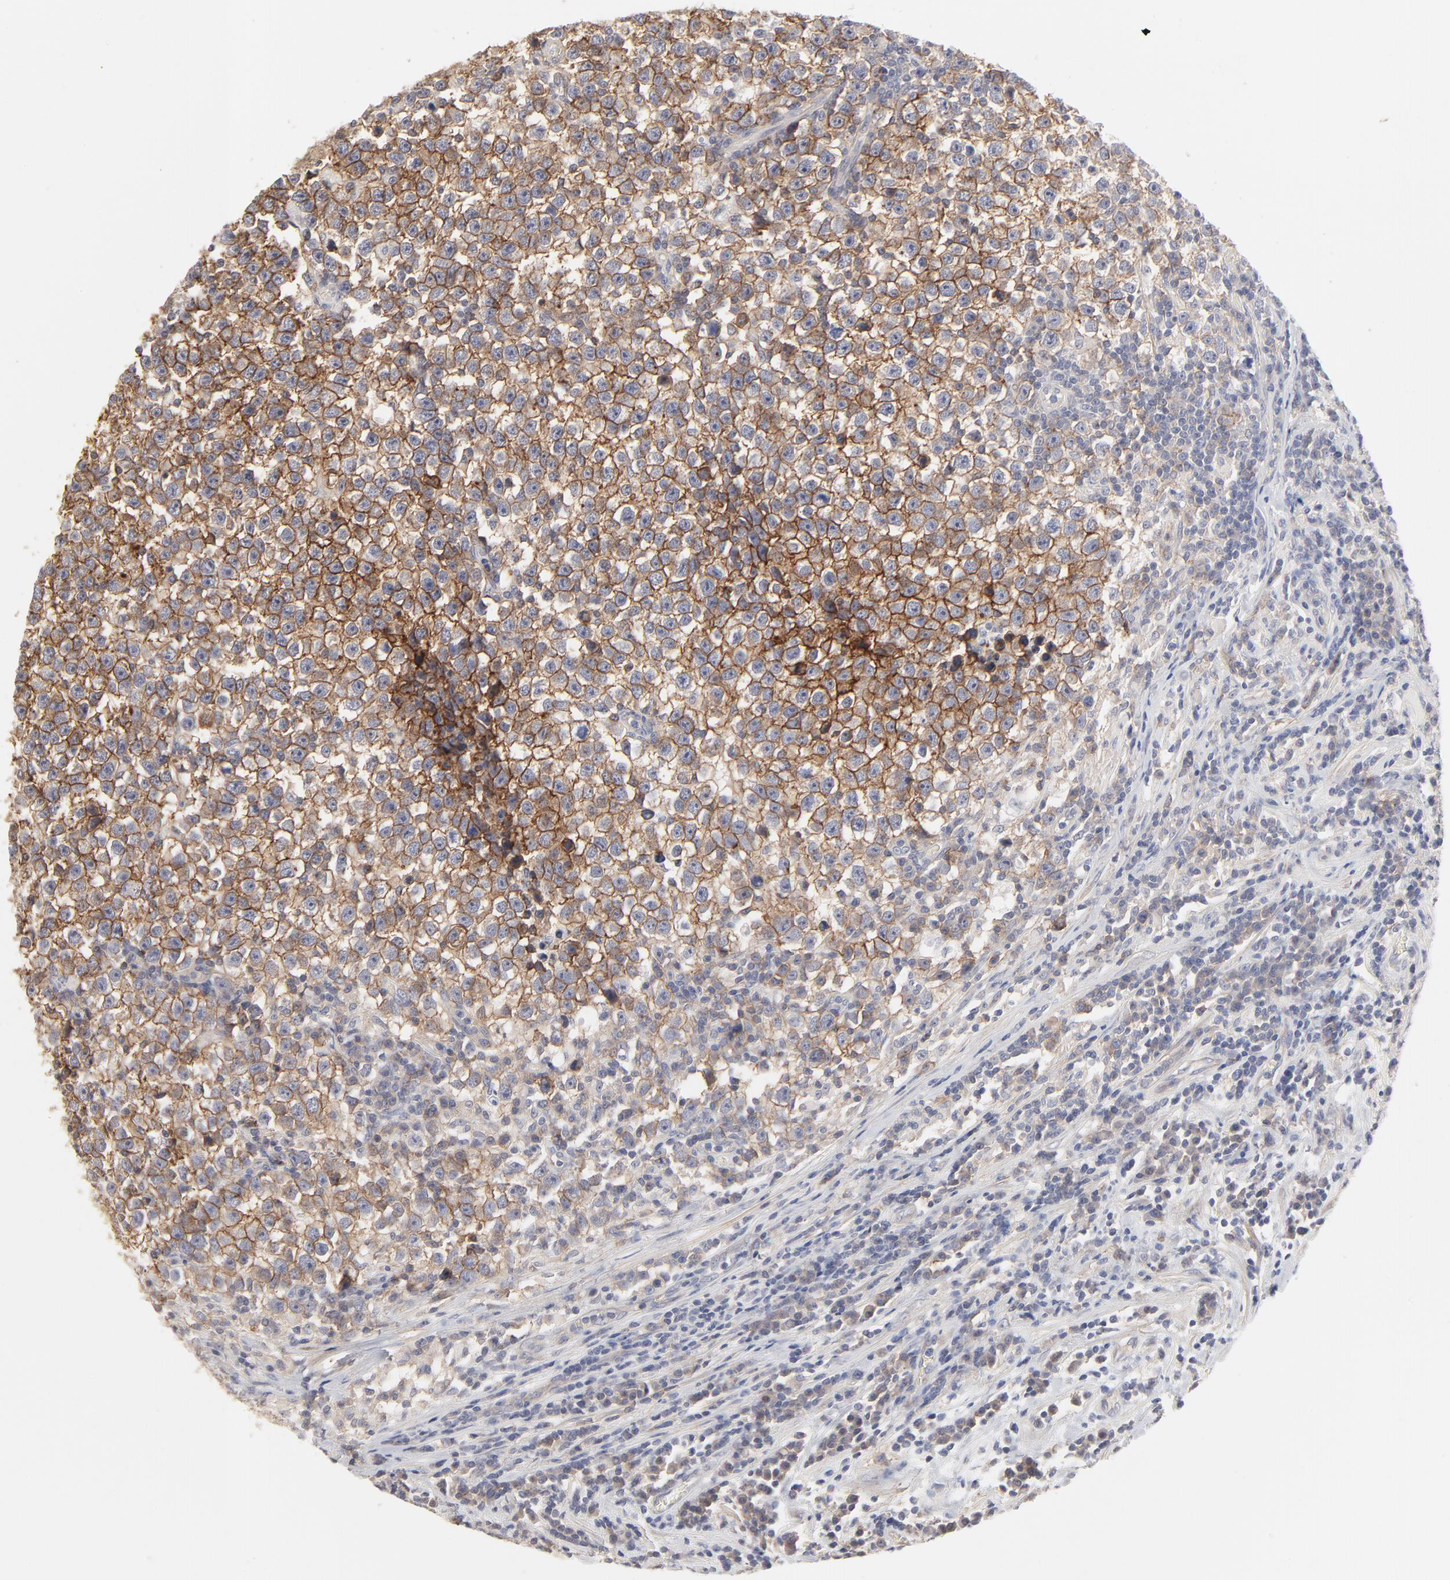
{"staining": {"intensity": "moderate", "quantity": ">75%", "location": "cytoplasmic/membranous"}, "tissue": "testis cancer", "cell_type": "Tumor cells", "image_type": "cancer", "snomed": [{"axis": "morphology", "description": "Seminoma, NOS"}, {"axis": "topography", "description": "Testis"}], "caption": "Moderate cytoplasmic/membranous positivity for a protein is identified in about >75% of tumor cells of seminoma (testis) using immunohistochemistry.", "gene": "SLC16A1", "patient": {"sex": "male", "age": 43}}